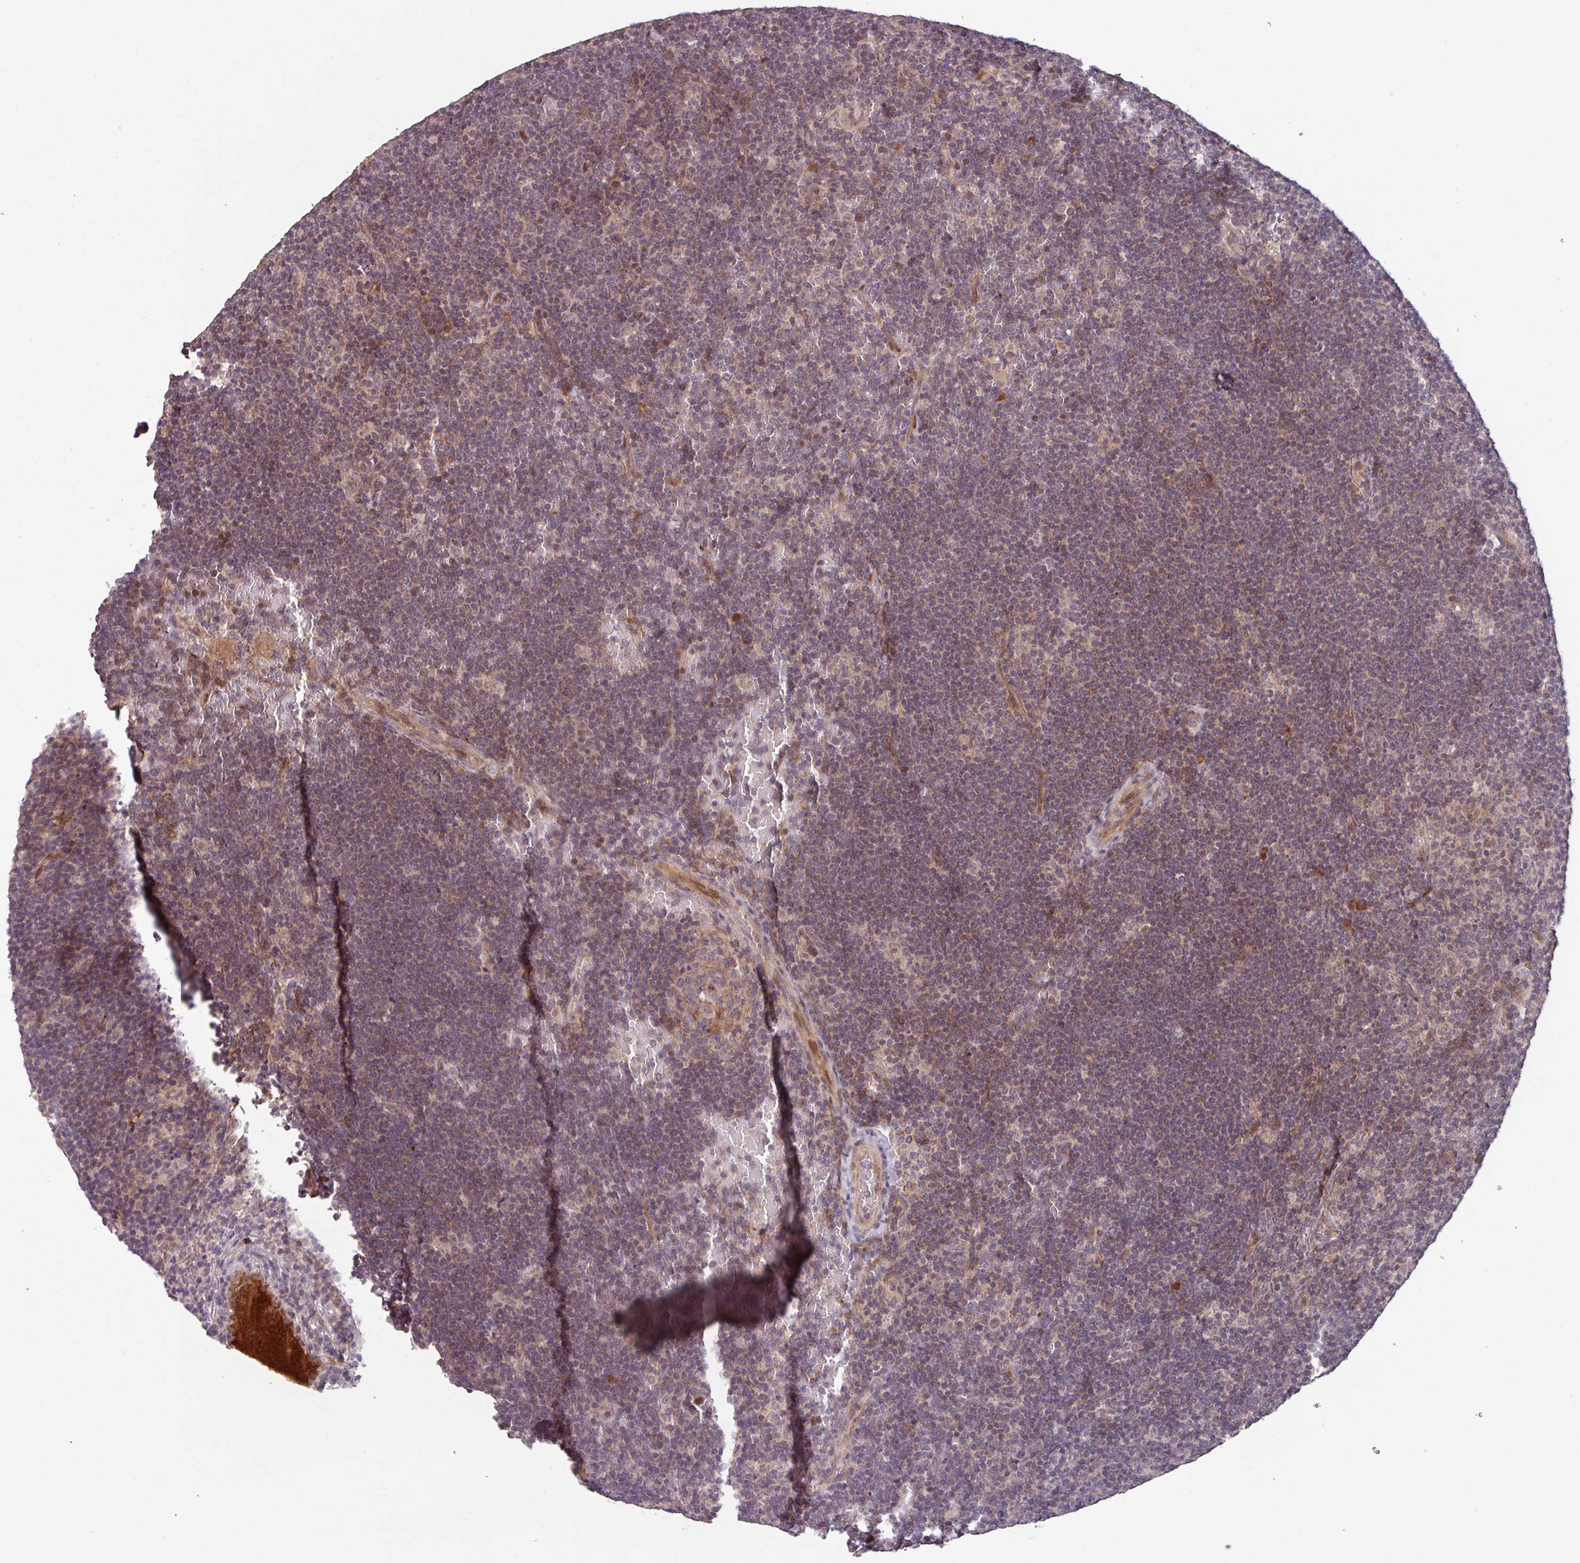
{"staining": {"intensity": "weak", "quantity": ">75%", "location": "nuclear"}, "tissue": "lymphoma", "cell_type": "Tumor cells", "image_type": "cancer", "snomed": [{"axis": "morphology", "description": "Hodgkin's disease, NOS"}, {"axis": "topography", "description": "Lymph node"}], "caption": "Immunohistochemical staining of human Hodgkin's disease demonstrates weak nuclear protein staining in about >75% of tumor cells.", "gene": "TMEM88", "patient": {"sex": "female", "age": 57}}